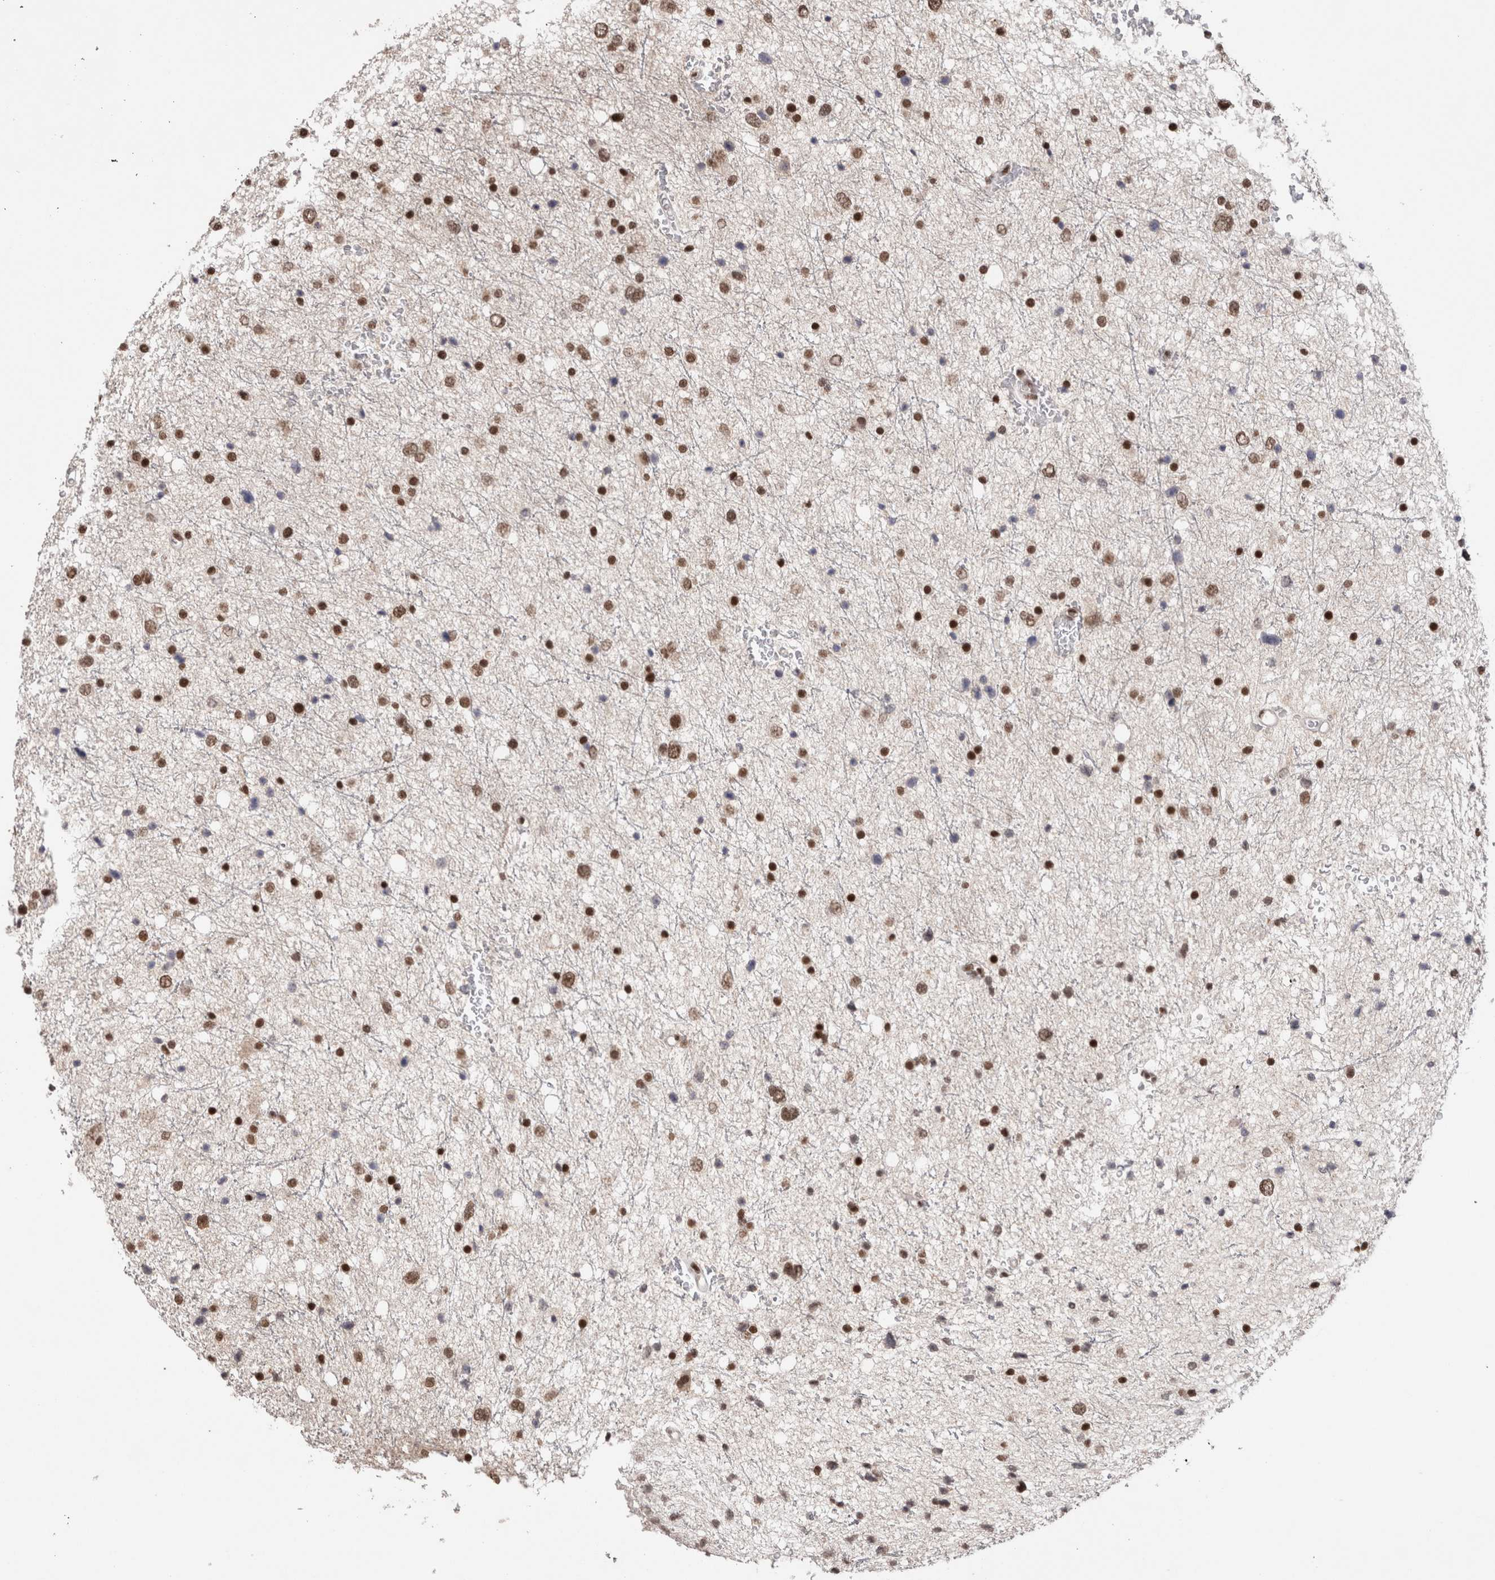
{"staining": {"intensity": "strong", "quantity": ">75%", "location": "nuclear"}, "tissue": "glioma", "cell_type": "Tumor cells", "image_type": "cancer", "snomed": [{"axis": "morphology", "description": "Glioma, malignant, Low grade"}, {"axis": "topography", "description": "Brain"}], "caption": "Malignant glioma (low-grade) tissue reveals strong nuclear expression in about >75% of tumor cells, visualized by immunohistochemistry.", "gene": "SMC1A", "patient": {"sex": "female", "age": 37}}